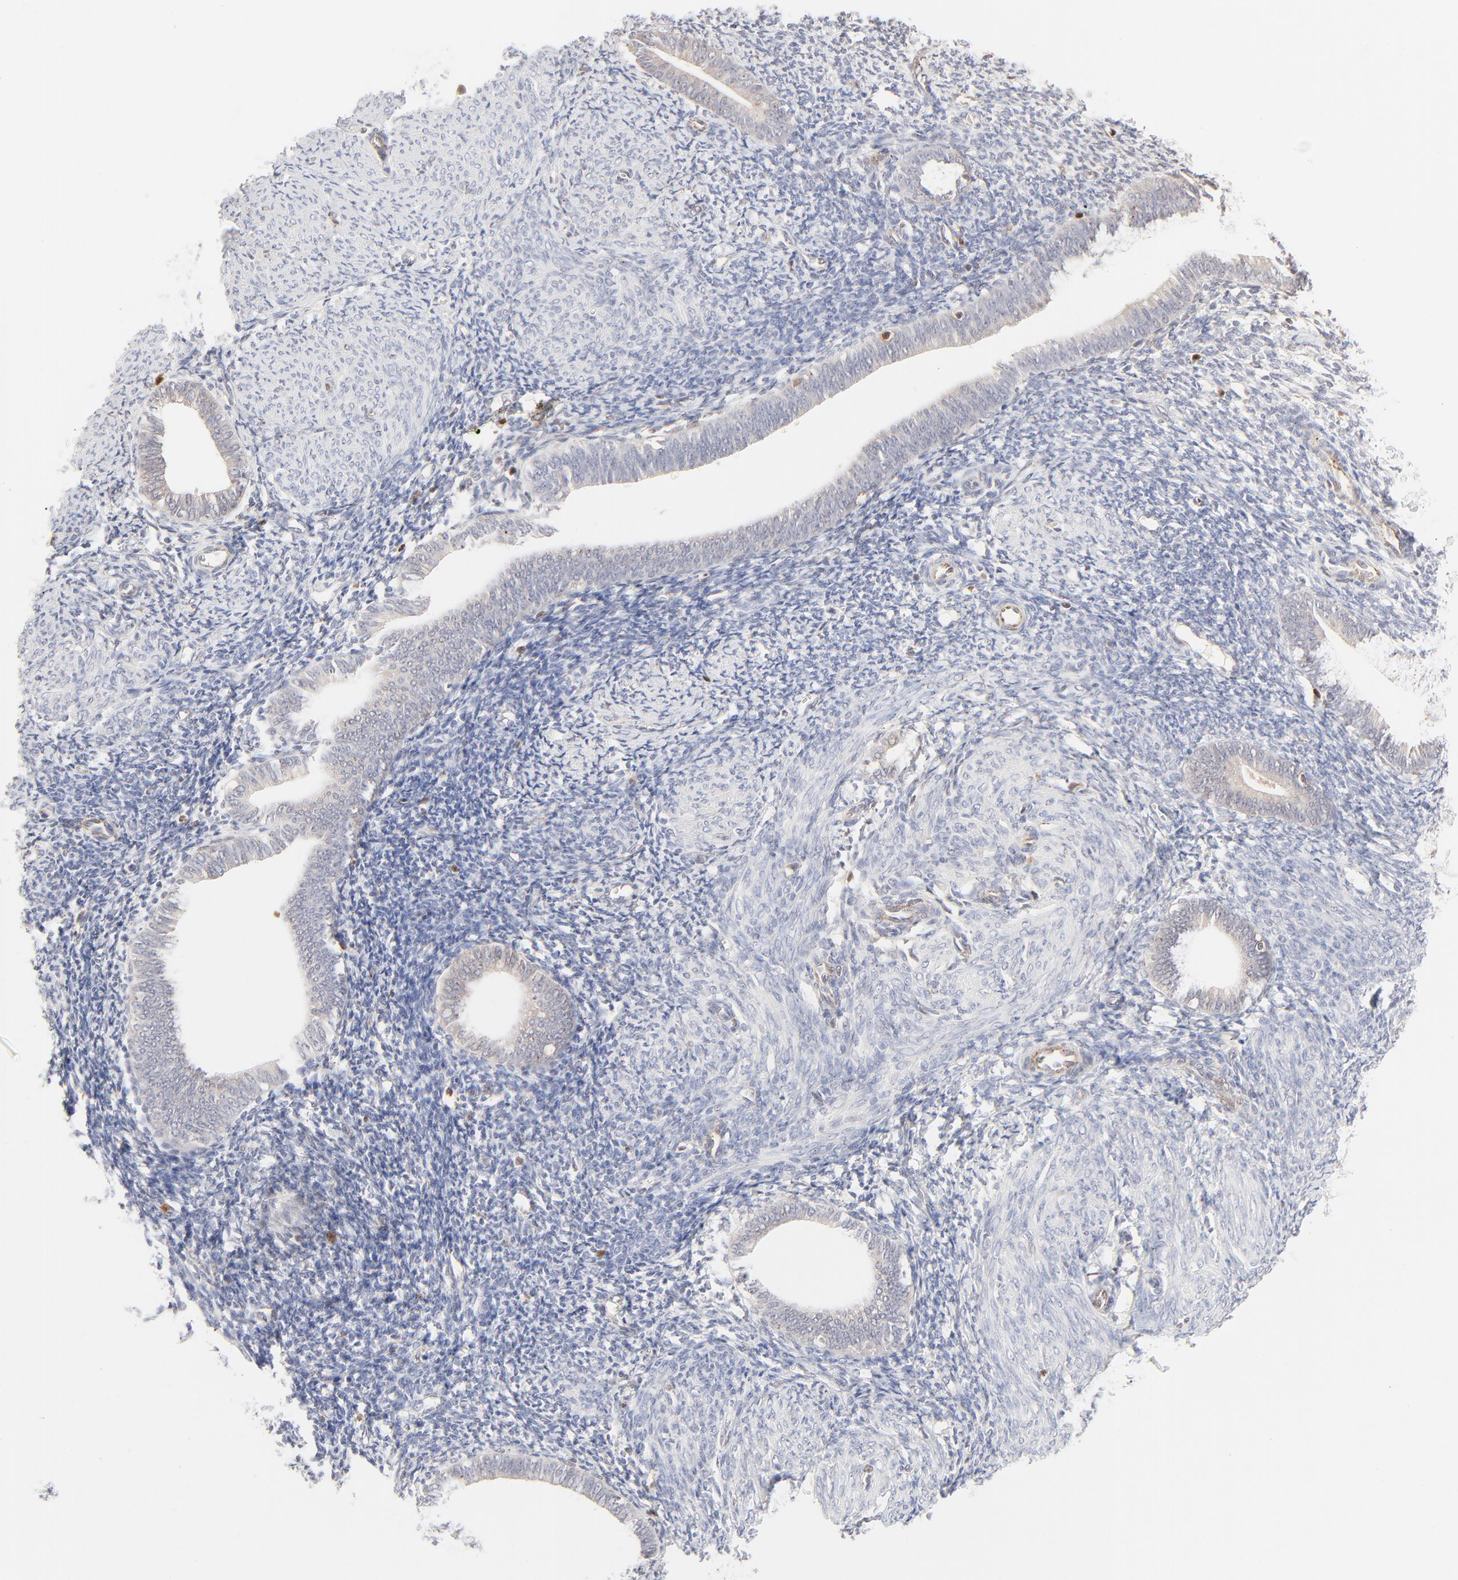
{"staining": {"intensity": "negative", "quantity": "none", "location": "none"}, "tissue": "endometrium", "cell_type": "Cells in endometrial stroma", "image_type": "normal", "snomed": [{"axis": "morphology", "description": "Normal tissue, NOS"}, {"axis": "topography", "description": "Smooth muscle"}, {"axis": "topography", "description": "Endometrium"}], "caption": "Immunohistochemistry (IHC) photomicrograph of normal human endometrium stained for a protein (brown), which reveals no staining in cells in endometrial stroma.", "gene": "CDK6", "patient": {"sex": "female", "age": 57}}